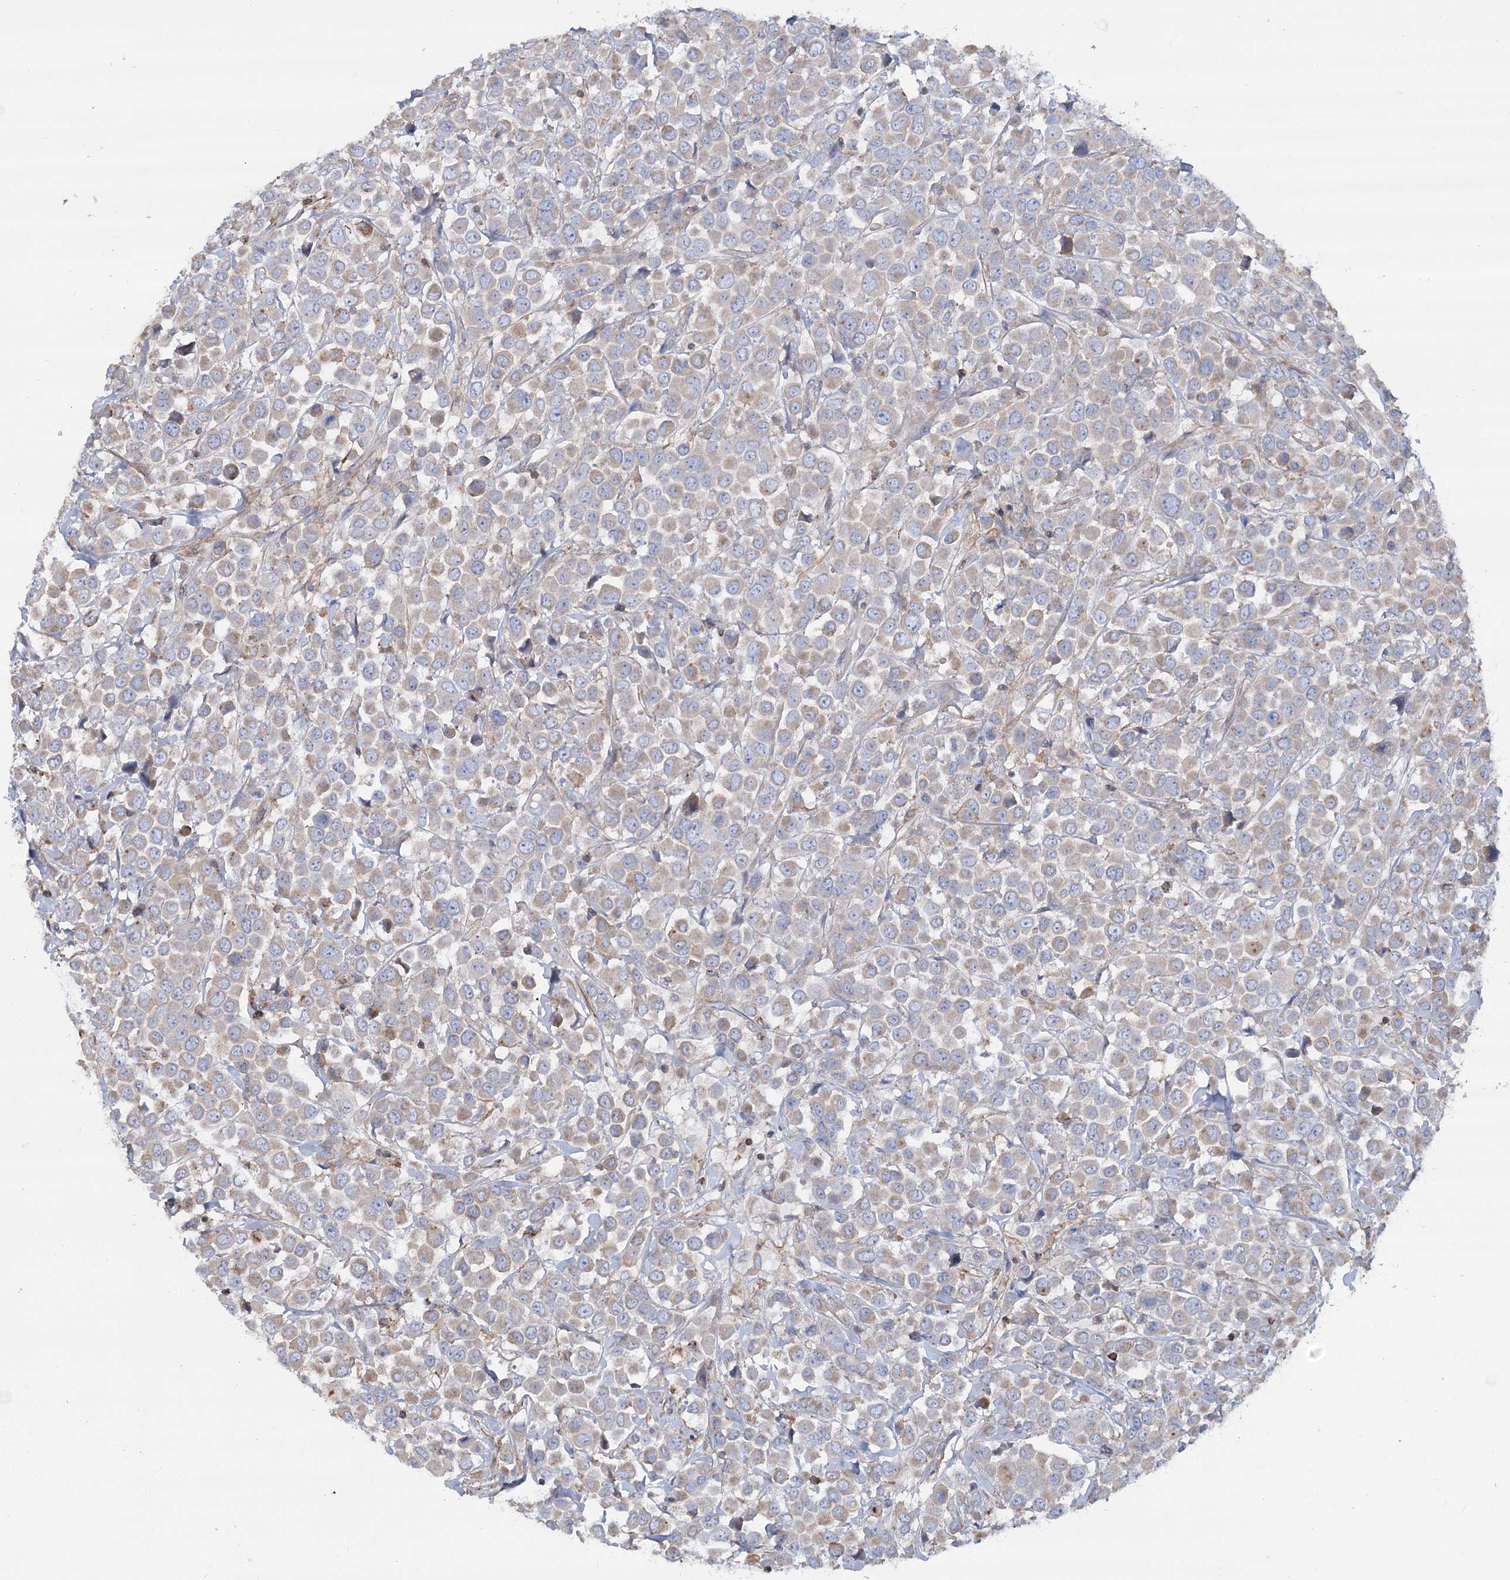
{"staining": {"intensity": "weak", "quantity": ">75%", "location": "cytoplasmic/membranous"}, "tissue": "breast cancer", "cell_type": "Tumor cells", "image_type": "cancer", "snomed": [{"axis": "morphology", "description": "Duct carcinoma"}, {"axis": "topography", "description": "Breast"}], "caption": "IHC image of neoplastic tissue: breast cancer stained using IHC reveals low levels of weak protein expression localized specifically in the cytoplasmic/membranous of tumor cells, appearing as a cytoplasmic/membranous brown color.", "gene": "LARP1B", "patient": {"sex": "female", "age": 61}}